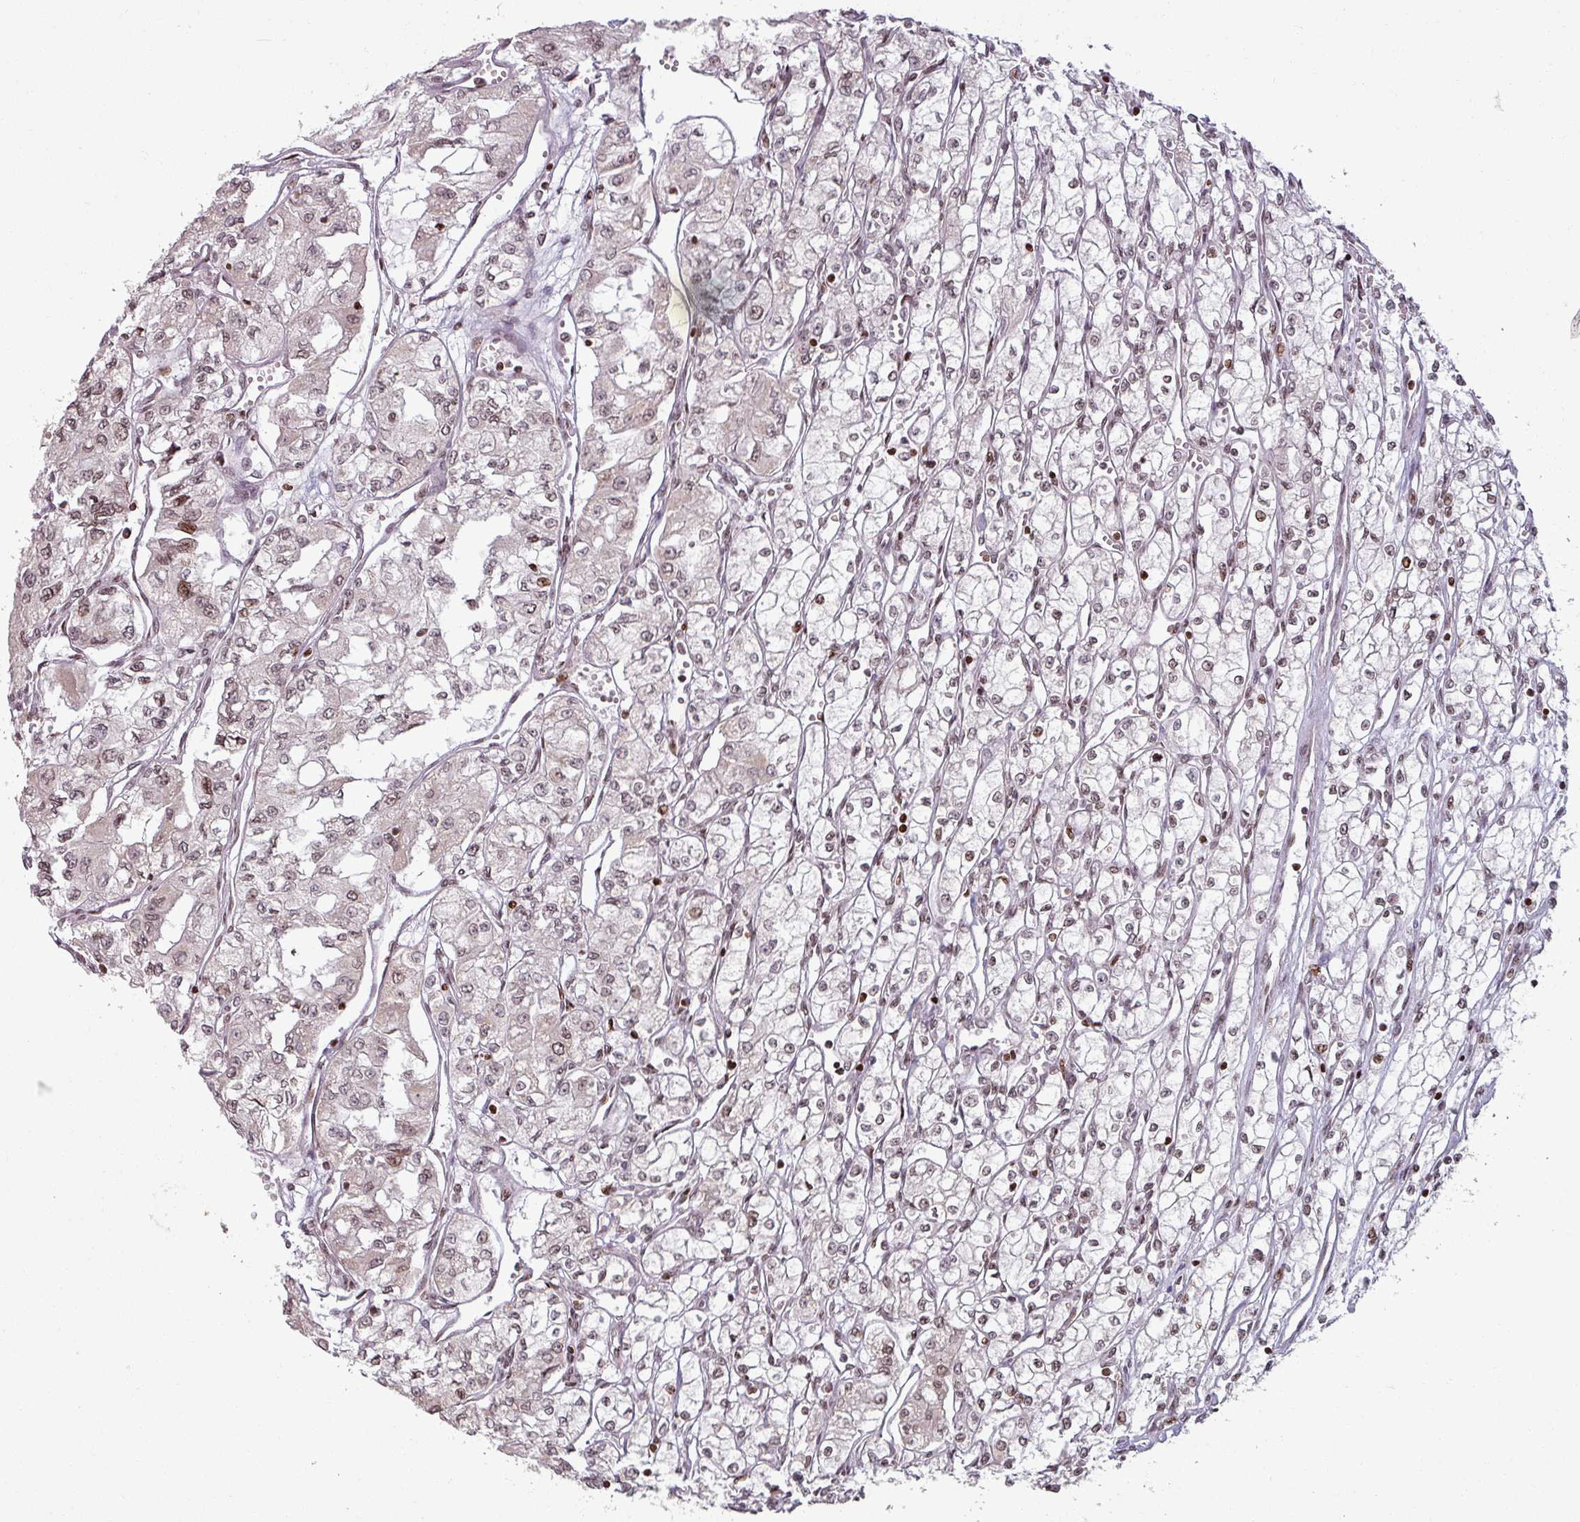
{"staining": {"intensity": "weak", "quantity": ">75%", "location": "nuclear"}, "tissue": "renal cancer", "cell_type": "Tumor cells", "image_type": "cancer", "snomed": [{"axis": "morphology", "description": "Adenocarcinoma, NOS"}, {"axis": "topography", "description": "Kidney"}], "caption": "Approximately >75% of tumor cells in human renal cancer (adenocarcinoma) exhibit weak nuclear protein staining as visualized by brown immunohistochemical staining.", "gene": "NCOR1", "patient": {"sex": "male", "age": 59}}